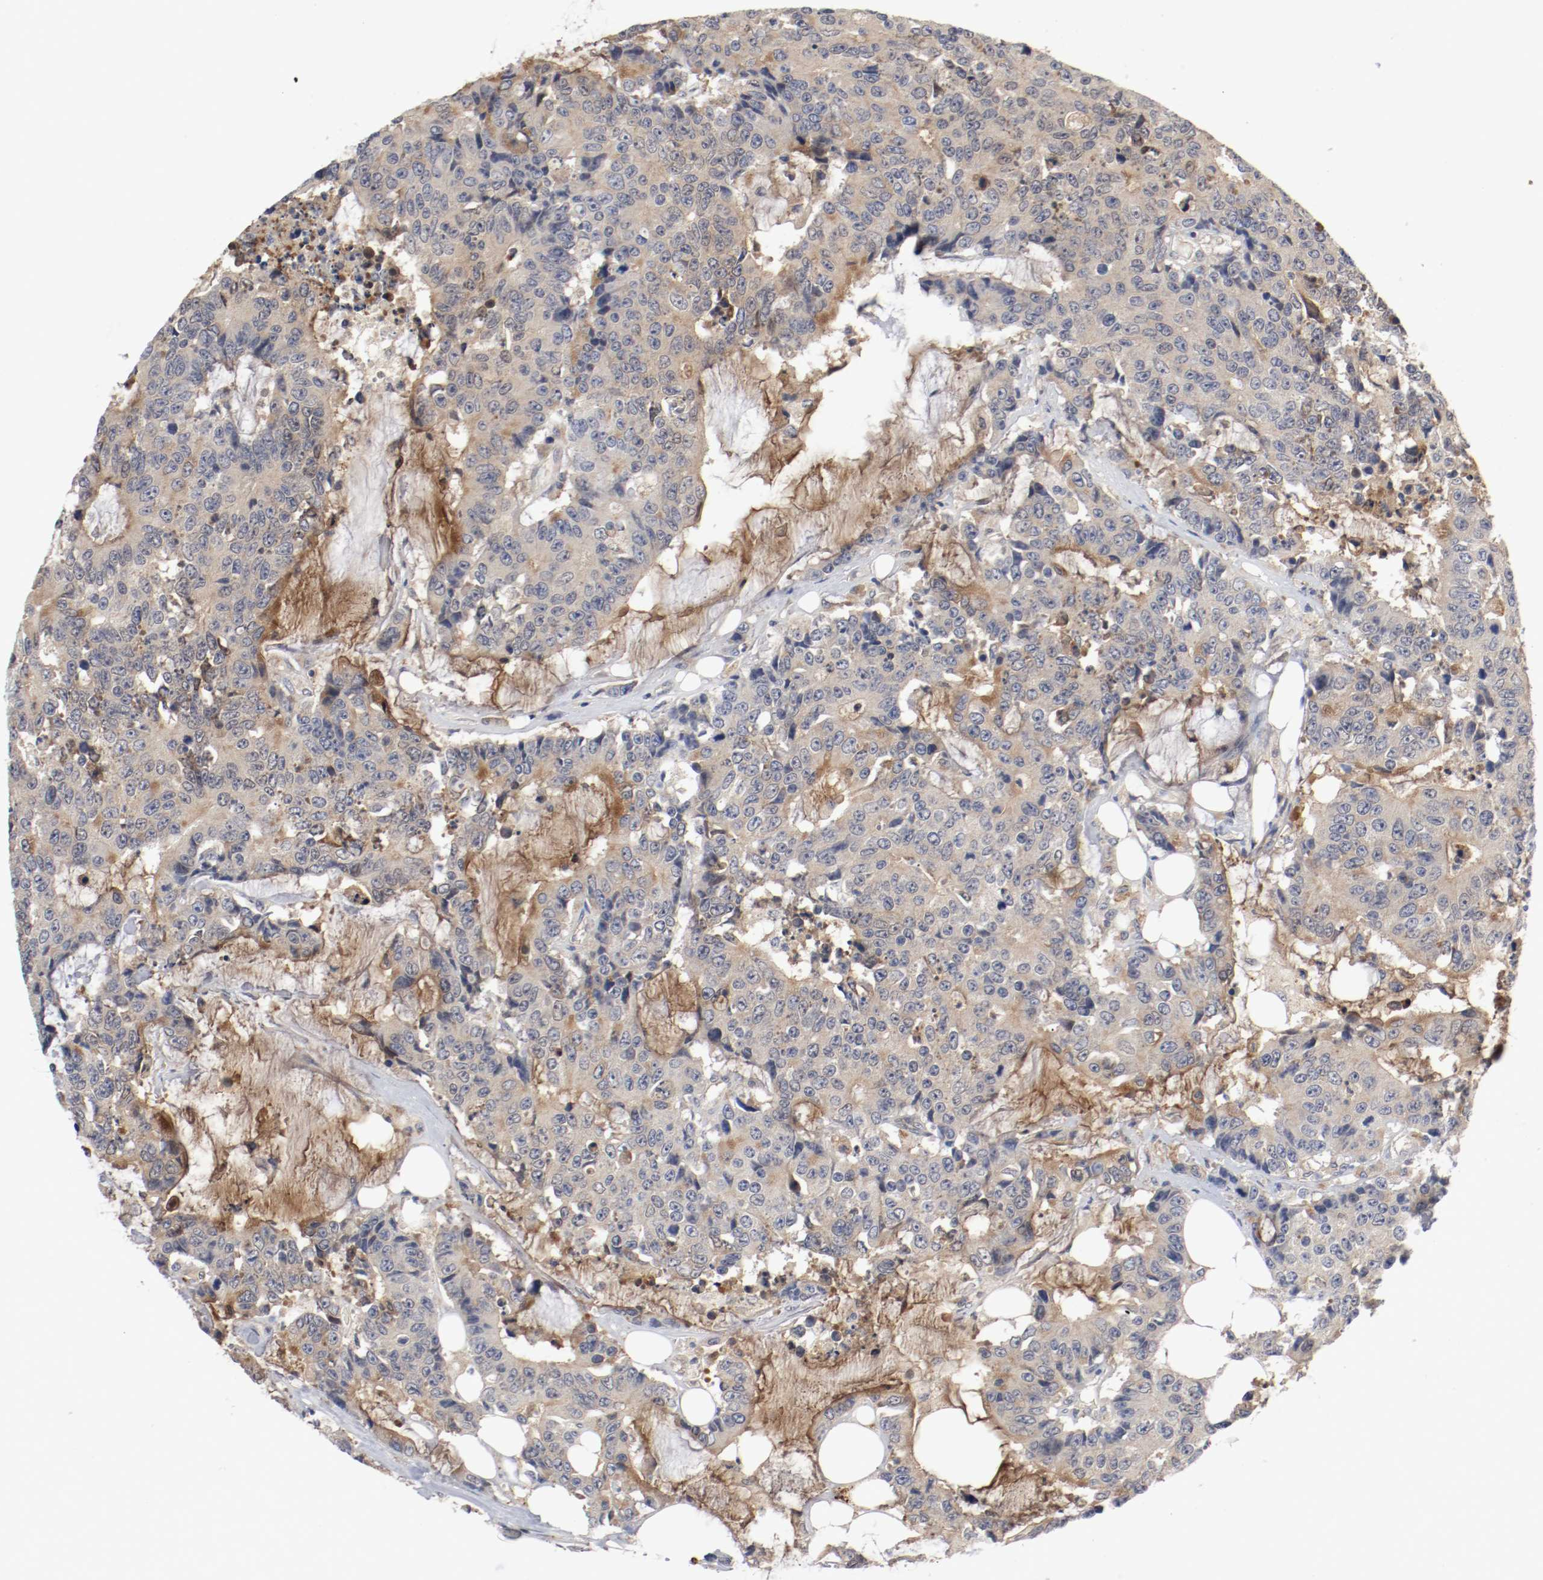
{"staining": {"intensity": "weak", "quantity": ">75%", "location": "cytoplasmic/membranous"}, "tissue": "colorectal cancer", "cell_type": "Tumor cells", "image_type": "cancer", "snomed": [{"axis": "morphology", "description": "Adenocarcinoma, NOS"}, {"axis": "topography", "description": "Colon"}], "caption": "Protein expression analysis of human adenocarcinoma (colorectal) reveals weak cytoplasmic/membranous positivity in approximately >75% of tumor cells.", "gene": "REN", "patient": {"sex": "female", "age": 86}}